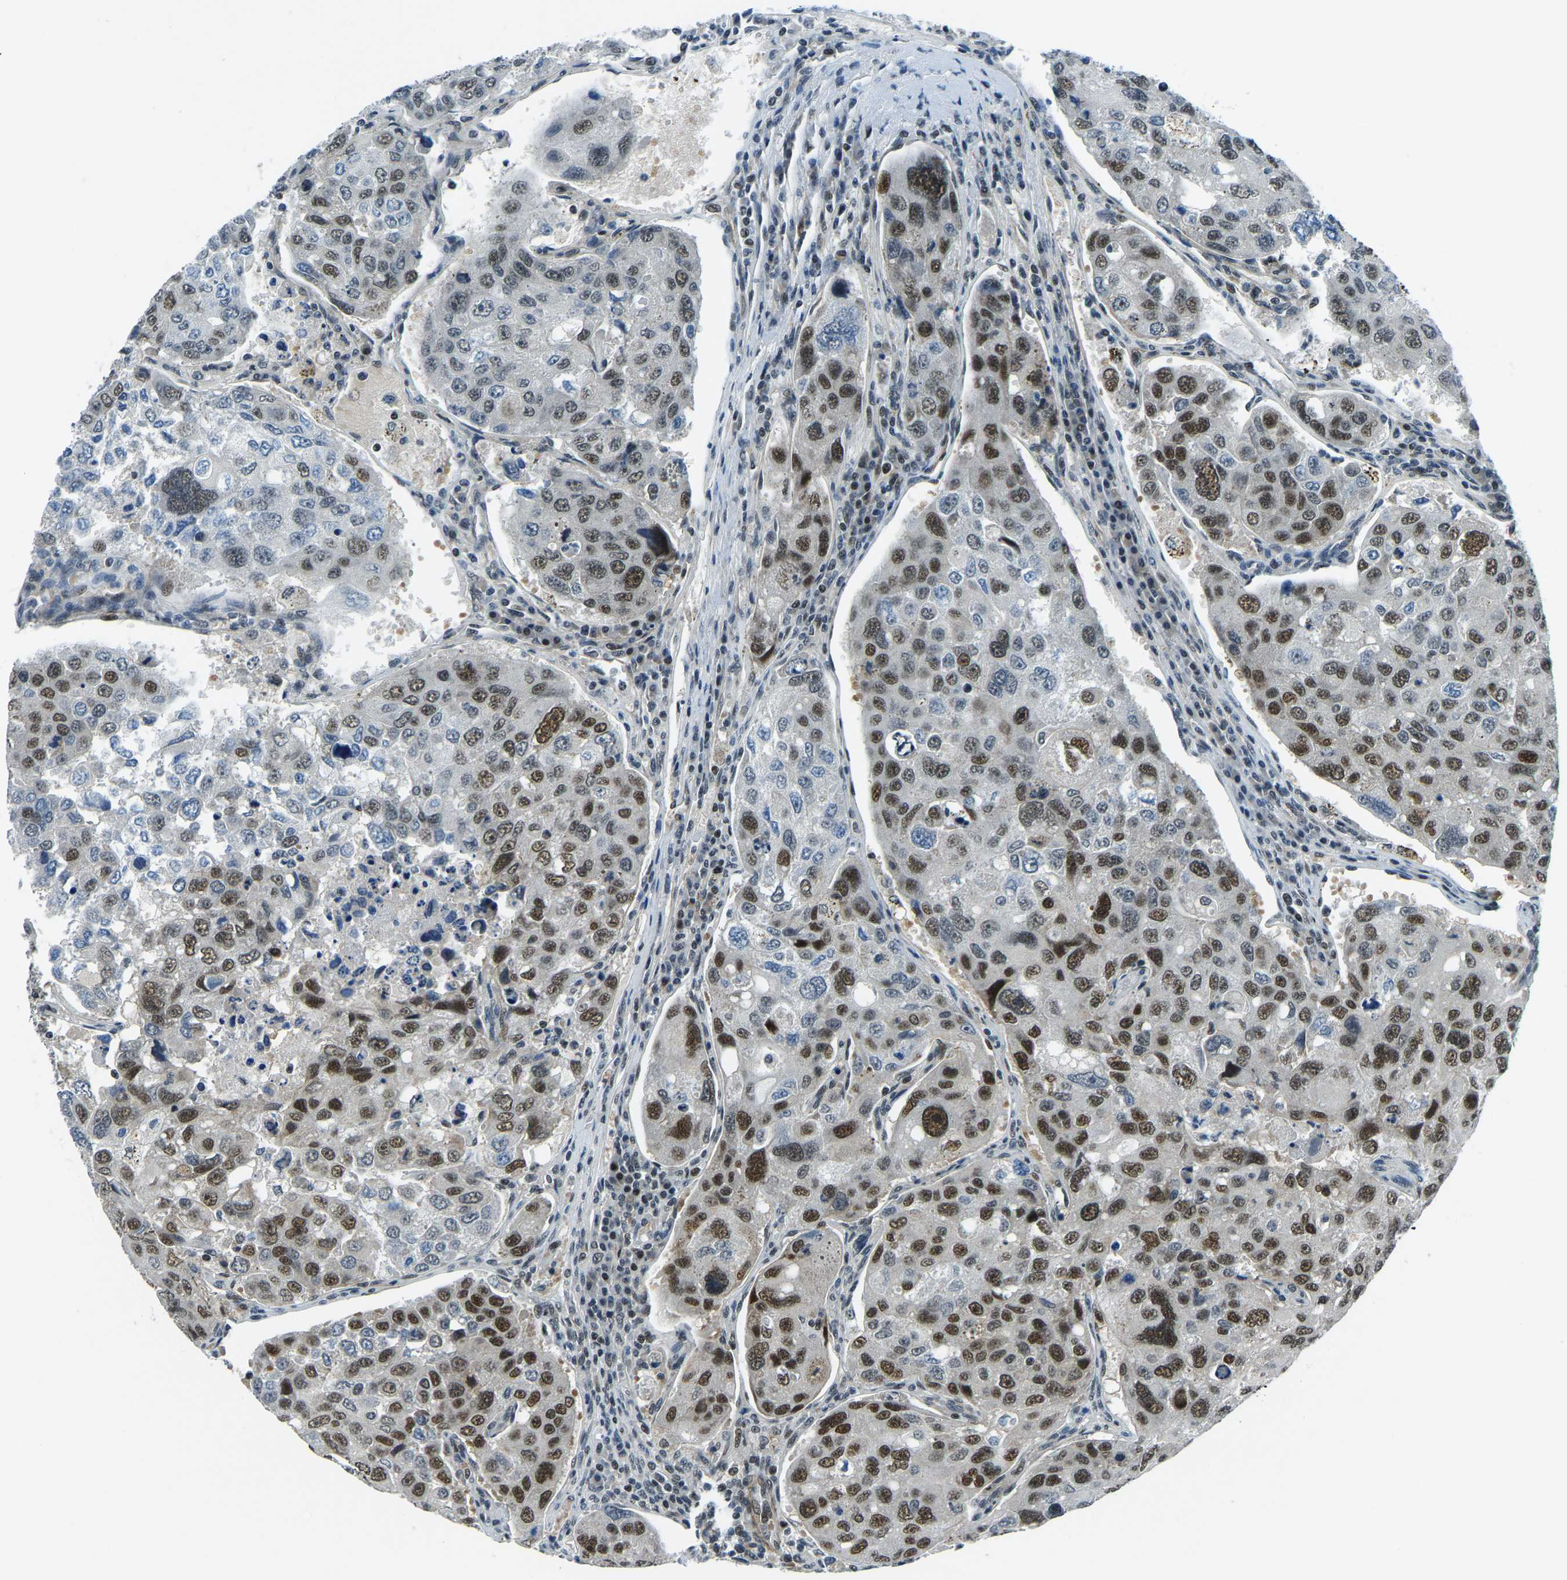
{"staining": {"intensity": "moderate", "quantity": "25%-75%", "location": "nuclear"}, "tissue": "urothelial cancer", "cell_type": "Tumor cells", "image_type": "cancer", "snomed": [{"axis": "morphology", "description": "Urothelial carcinoma, High grade"}, {"axis": "topography", "description": "Lymph node"}, {"axis": "topography", "description": "Urinary bladder"}], "caption": "Immunohistochemical staining of urothelial cancer reveals medium levels of moderate nuclear positivity in about 25%-75% of tumor cells.", "gene": "PRCC", "patient": {"sex": "male", "age": 51}}